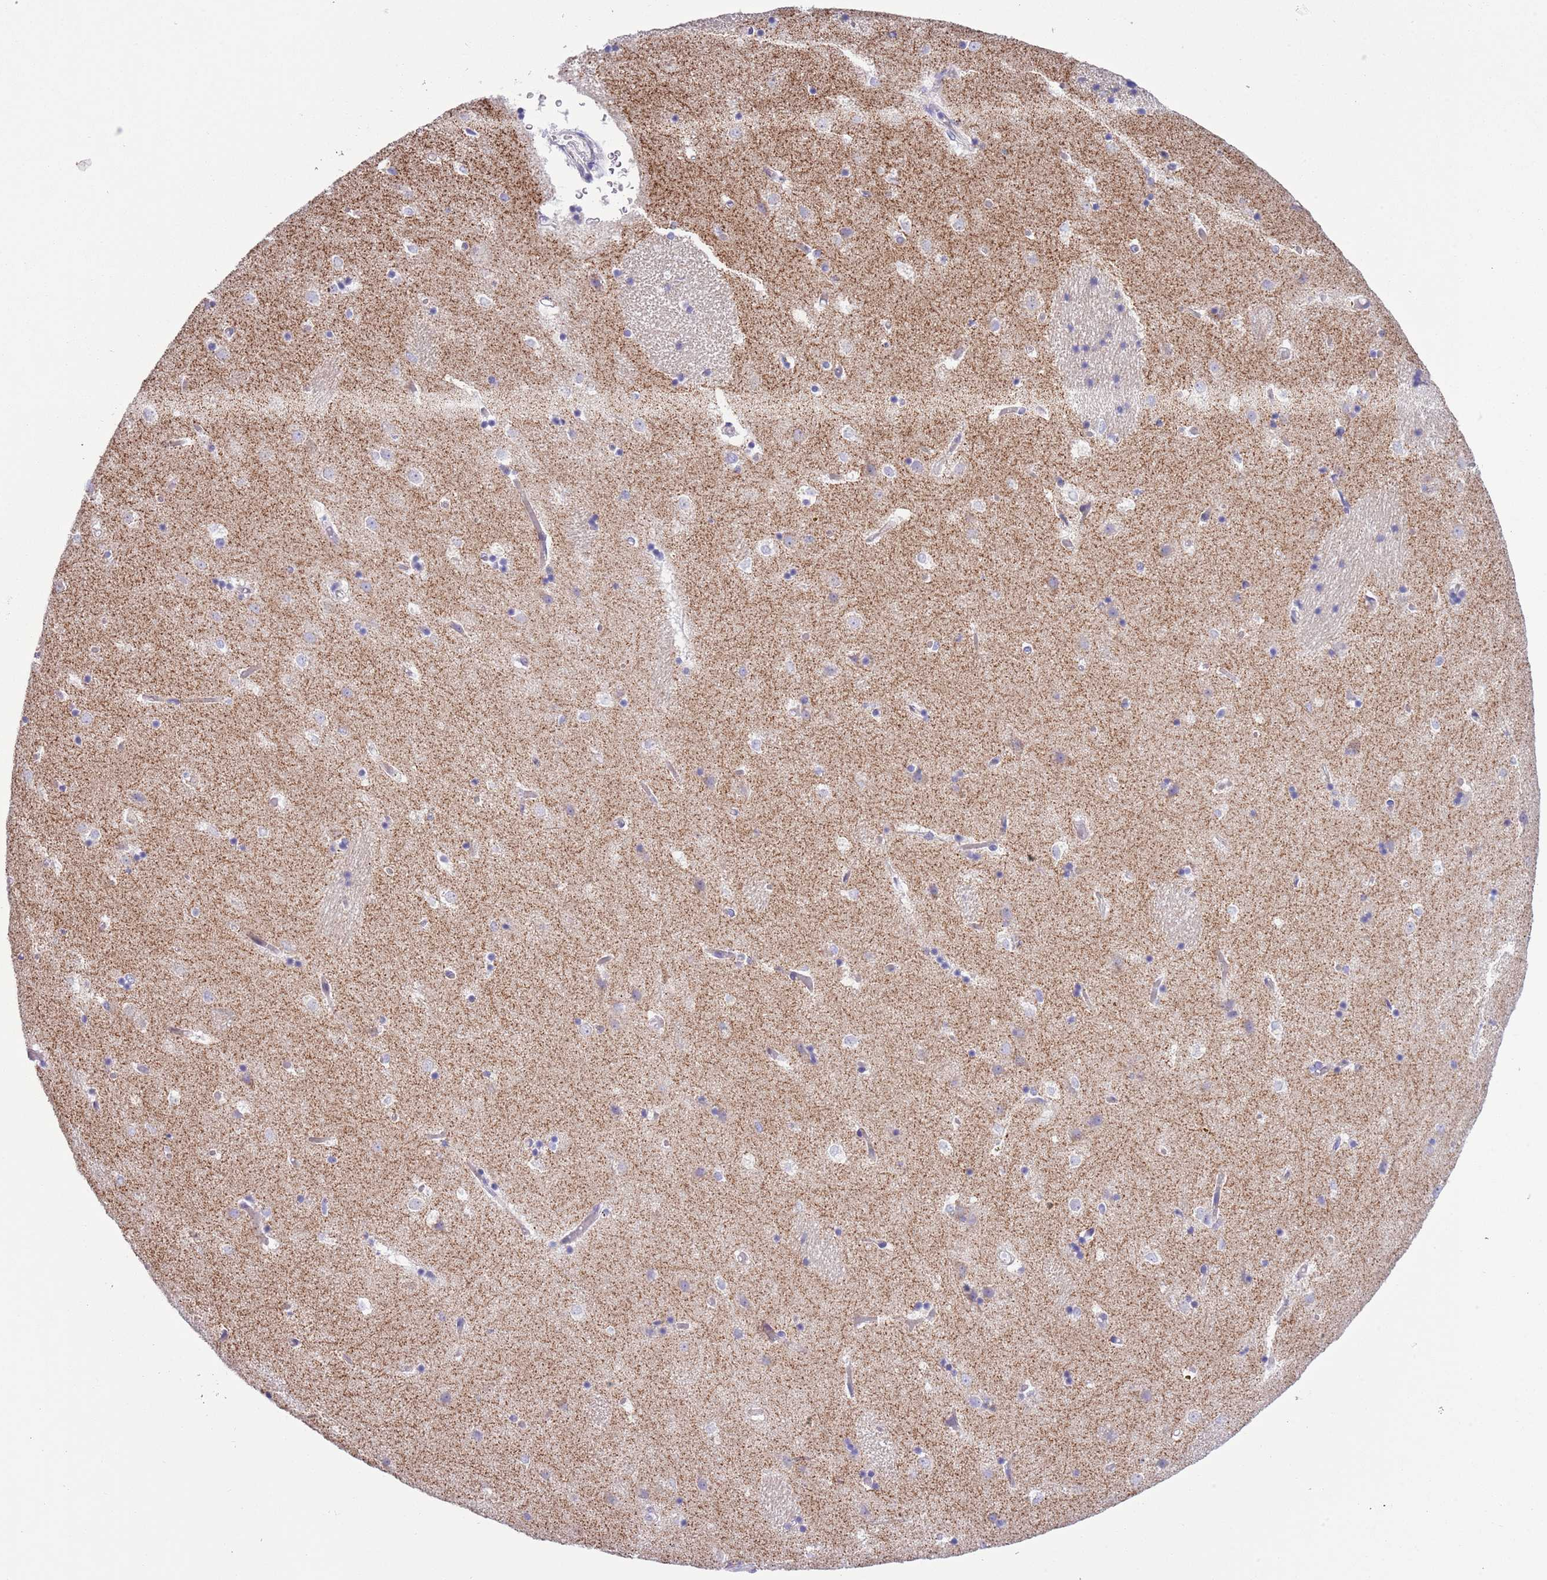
{"staining": {"intensity": "negative", "quantity": "none", "location": "none"}, "tissue": "caudate", "cell_type": "Glial cells", "image_type": "normal", "snomed": [{"axis": "morphology", "description": "Normal tissue, NOS"}, {"axis": "topography", "description": "Lateral ventricle wall"}], "caption": "Immunohistochemistry (IHC) of unremarkable caudate reveals no expression in glial cells.", "gene": "MOCOS", "patient": {"sex": "female", "age": 52}}